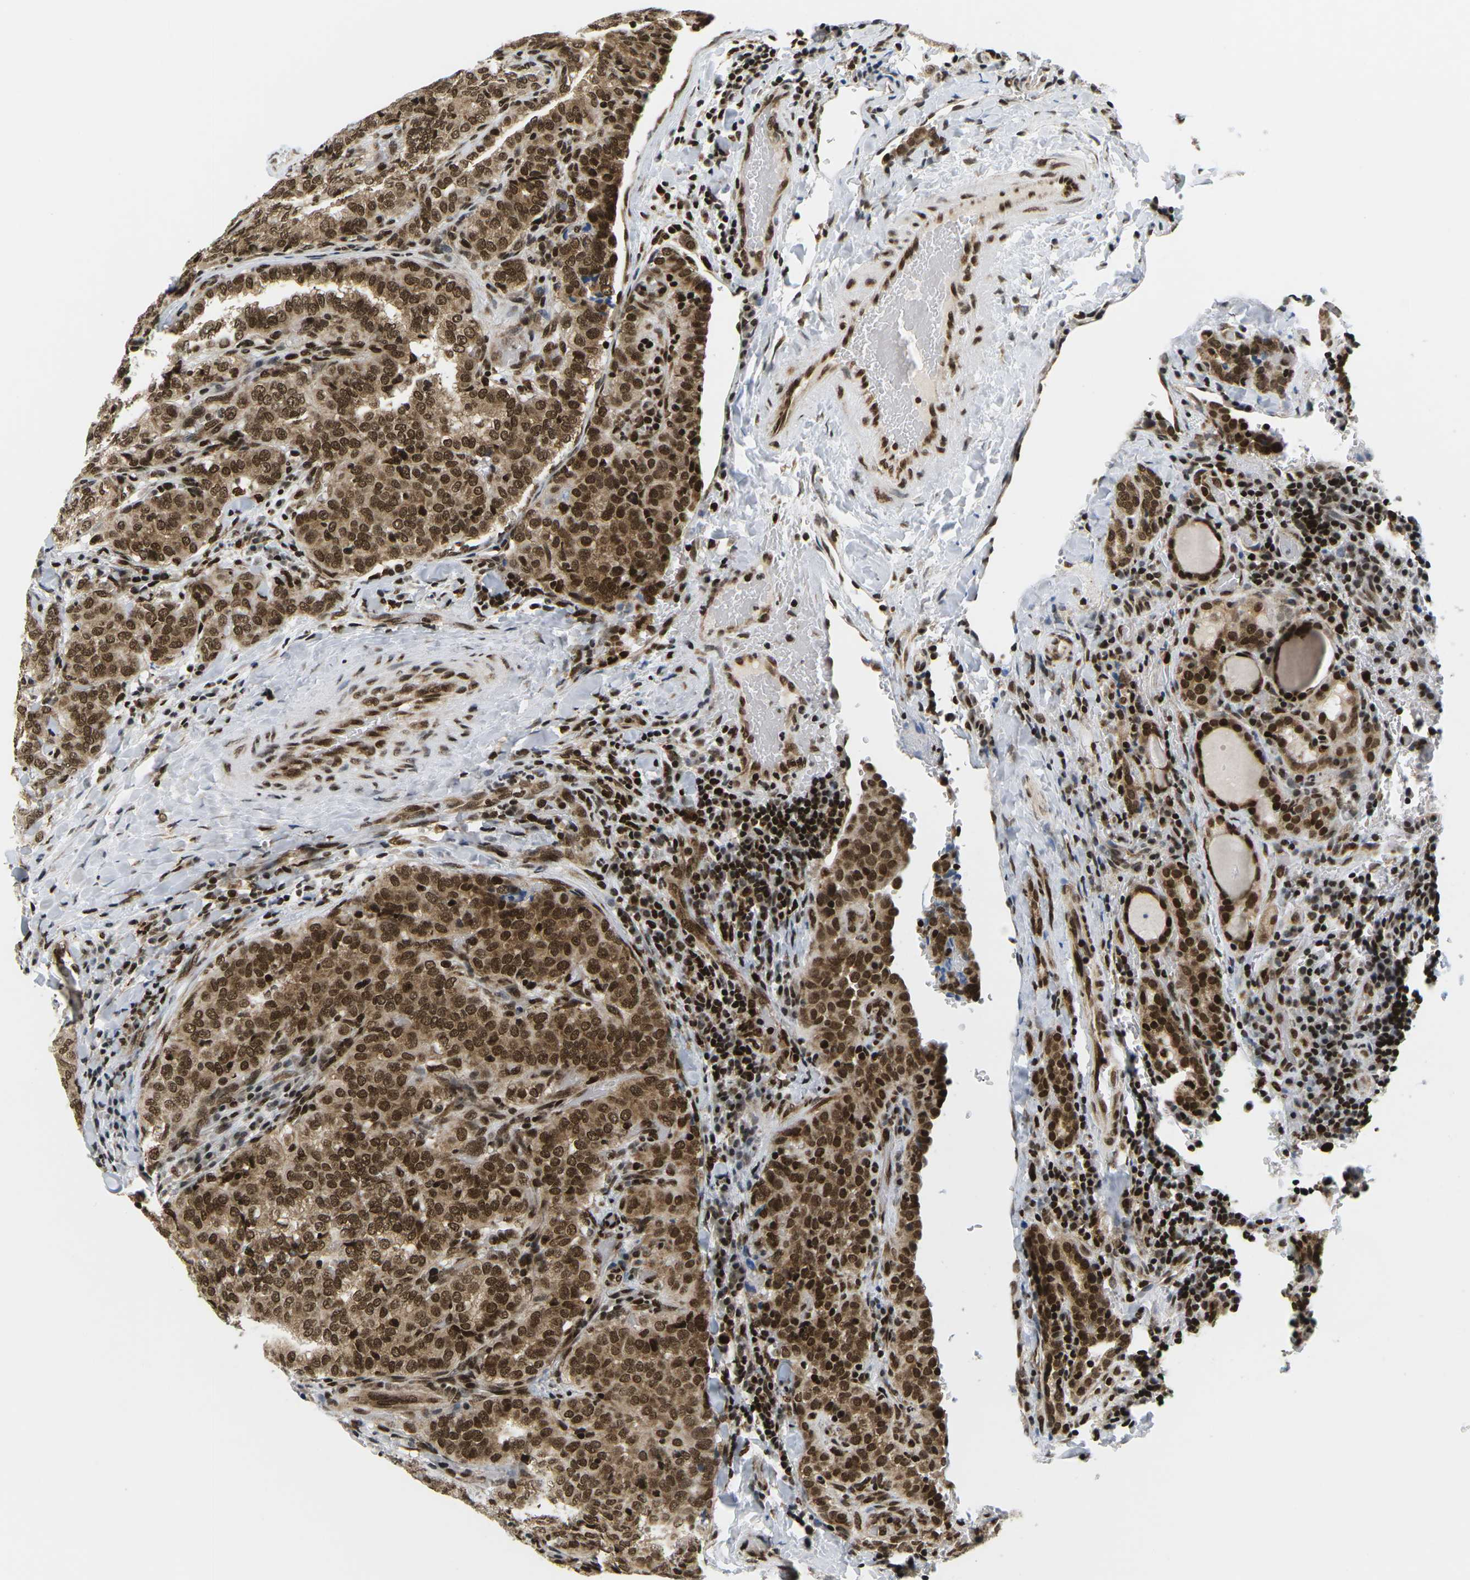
{"staining": {"intensity": "strong", "quantity": ">75%", "location": "cytoplasmic/membranous,nuclear"}, "tissue": "thyroid cancer", "cell_type": "Tumor cells", "image_type": "cancer", "snomed": [{"axis": "morphology", "description": "Normal tissue, NOS"}, {"axis": "morphology", "description": "Papillary adenocarcinoma, NOS"}, {"axis": "topography", "description": "Thyroid gland"}], "caption": "High-magnification brightfield microscopy of papillary adenocarcinoma (thyroid) stained with DAB (3,3'-diaminobenzidine) (brown) and counterstained with hematoxylin (blue). tumor cells exhibit strong cytoplasmic/membranous and nuclear staining is appreciated in about>75% of cells.", "gene": "CELF1", "patient": {"sex": "female", "age": 30}}